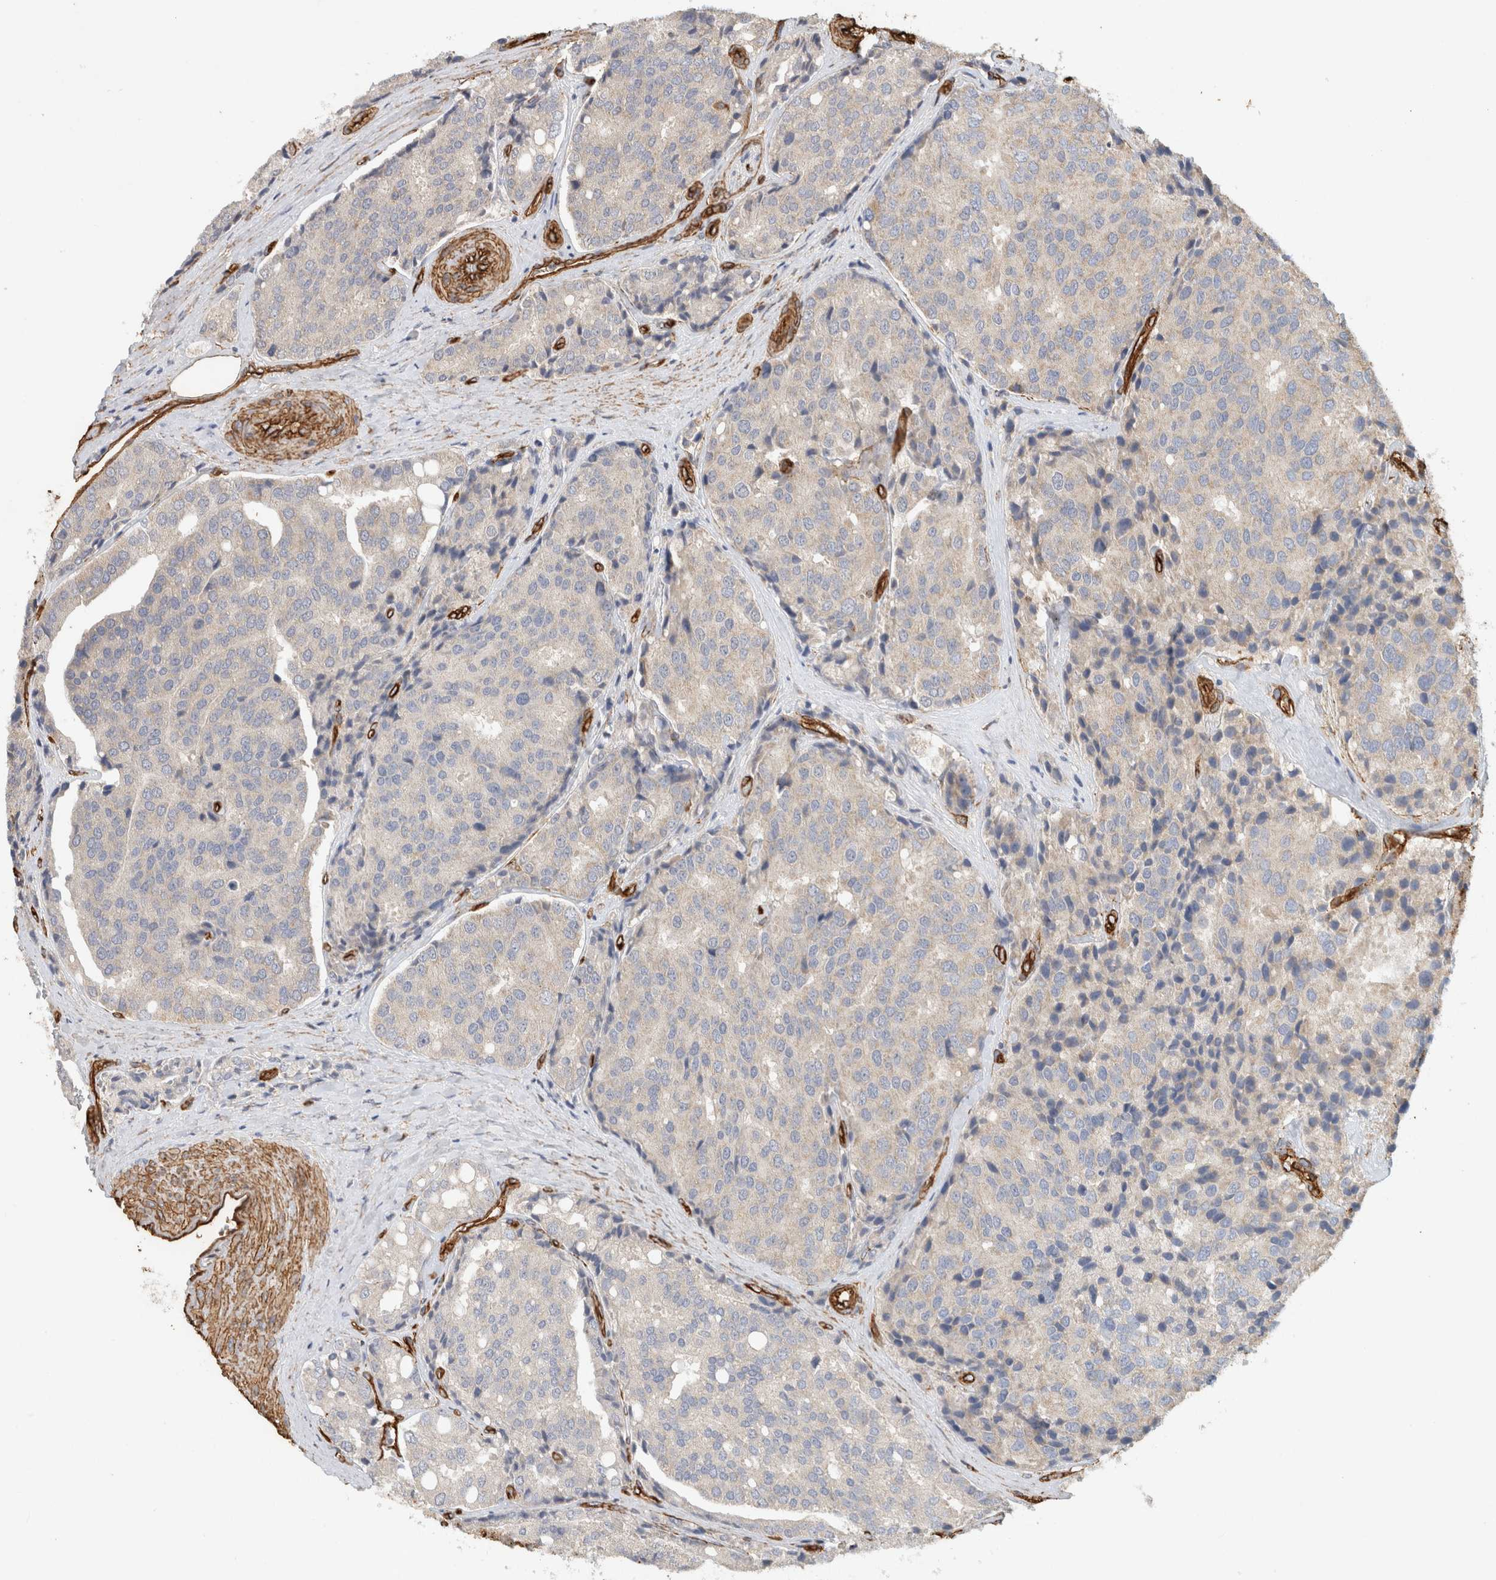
{"staining": {"intensity": "negative", "quantity": "none", "location": "none"}, "tissue": "prostate cancer", "cell_type": "Tumor cells", "image_type": "cancer", "snomed": [{"axis": "morphology", "description": "Adenocarcinoma, High grade"}, {"axis": "topography", "description": "Prostate"}], "caption": "There is no significant expression in tumor cells of prostate cancer (high-grade adenocarcinoma).", "gene": "JMJD4", "patient": {"sex": "male", "age": 50}}